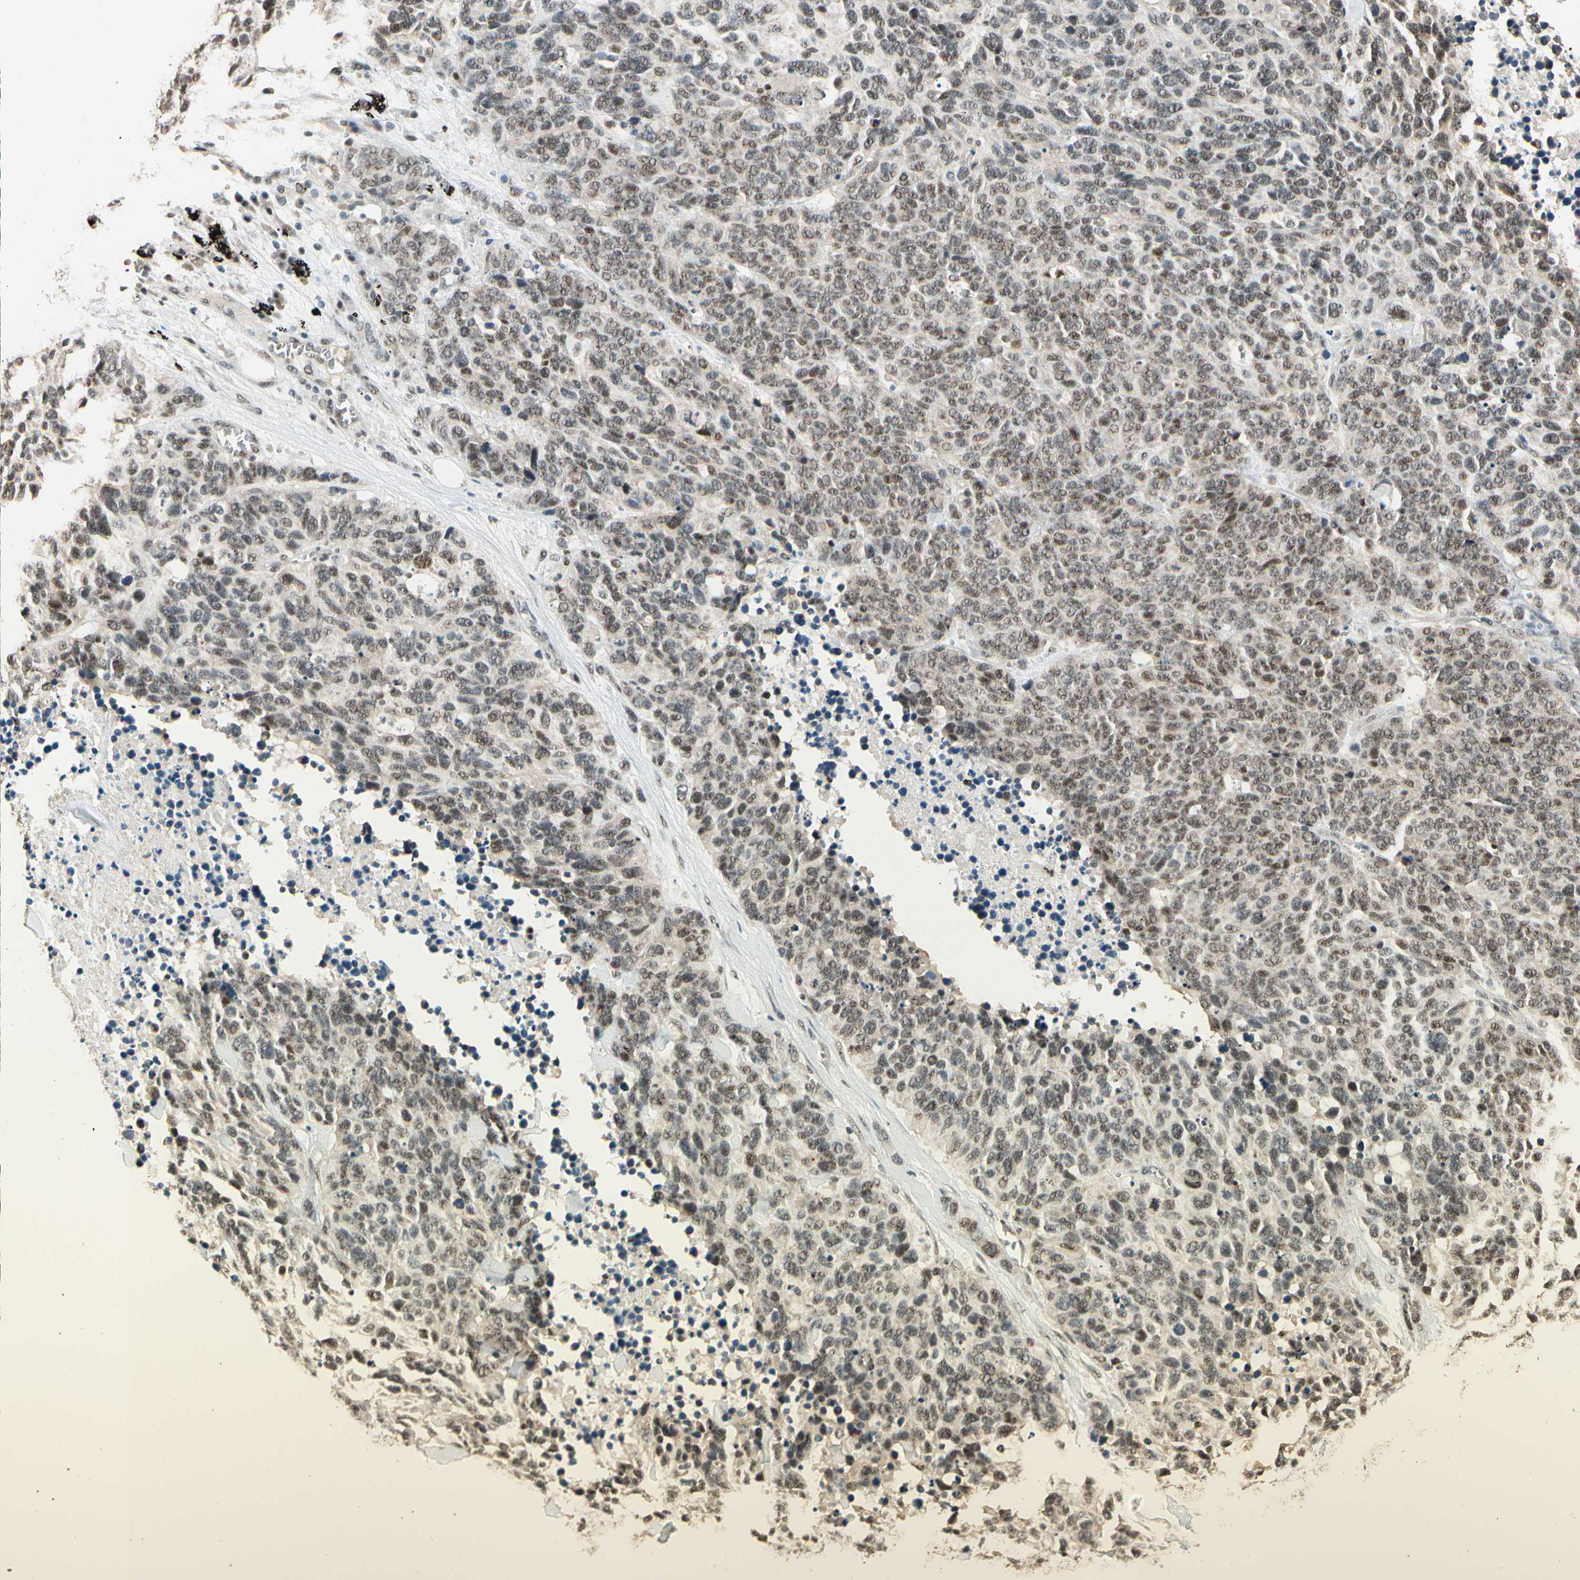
{"staining": {"intensity": "moderate", "quantity": ">75%", "location": "cytoplasmic/membranous,nuclear"}, "tissue": "lung cancer", "cell_type": "Tumor cells", "image_type": "cancer", "snomed": [{"axis": "morphology", "description": "Neoplasm, malignant, NOS"}, {"axis": "topography", "description": "Lung"}], "caption": "Lung cancer (neoplasm (malignant)) tissue shows moderate cytoplasmic/membranous and nuclear staining in about >75% of tumor cells, visualized by immunohistochemistry.", "gene": "RBM25", "patient": {"sex": "female", "age": 58}}